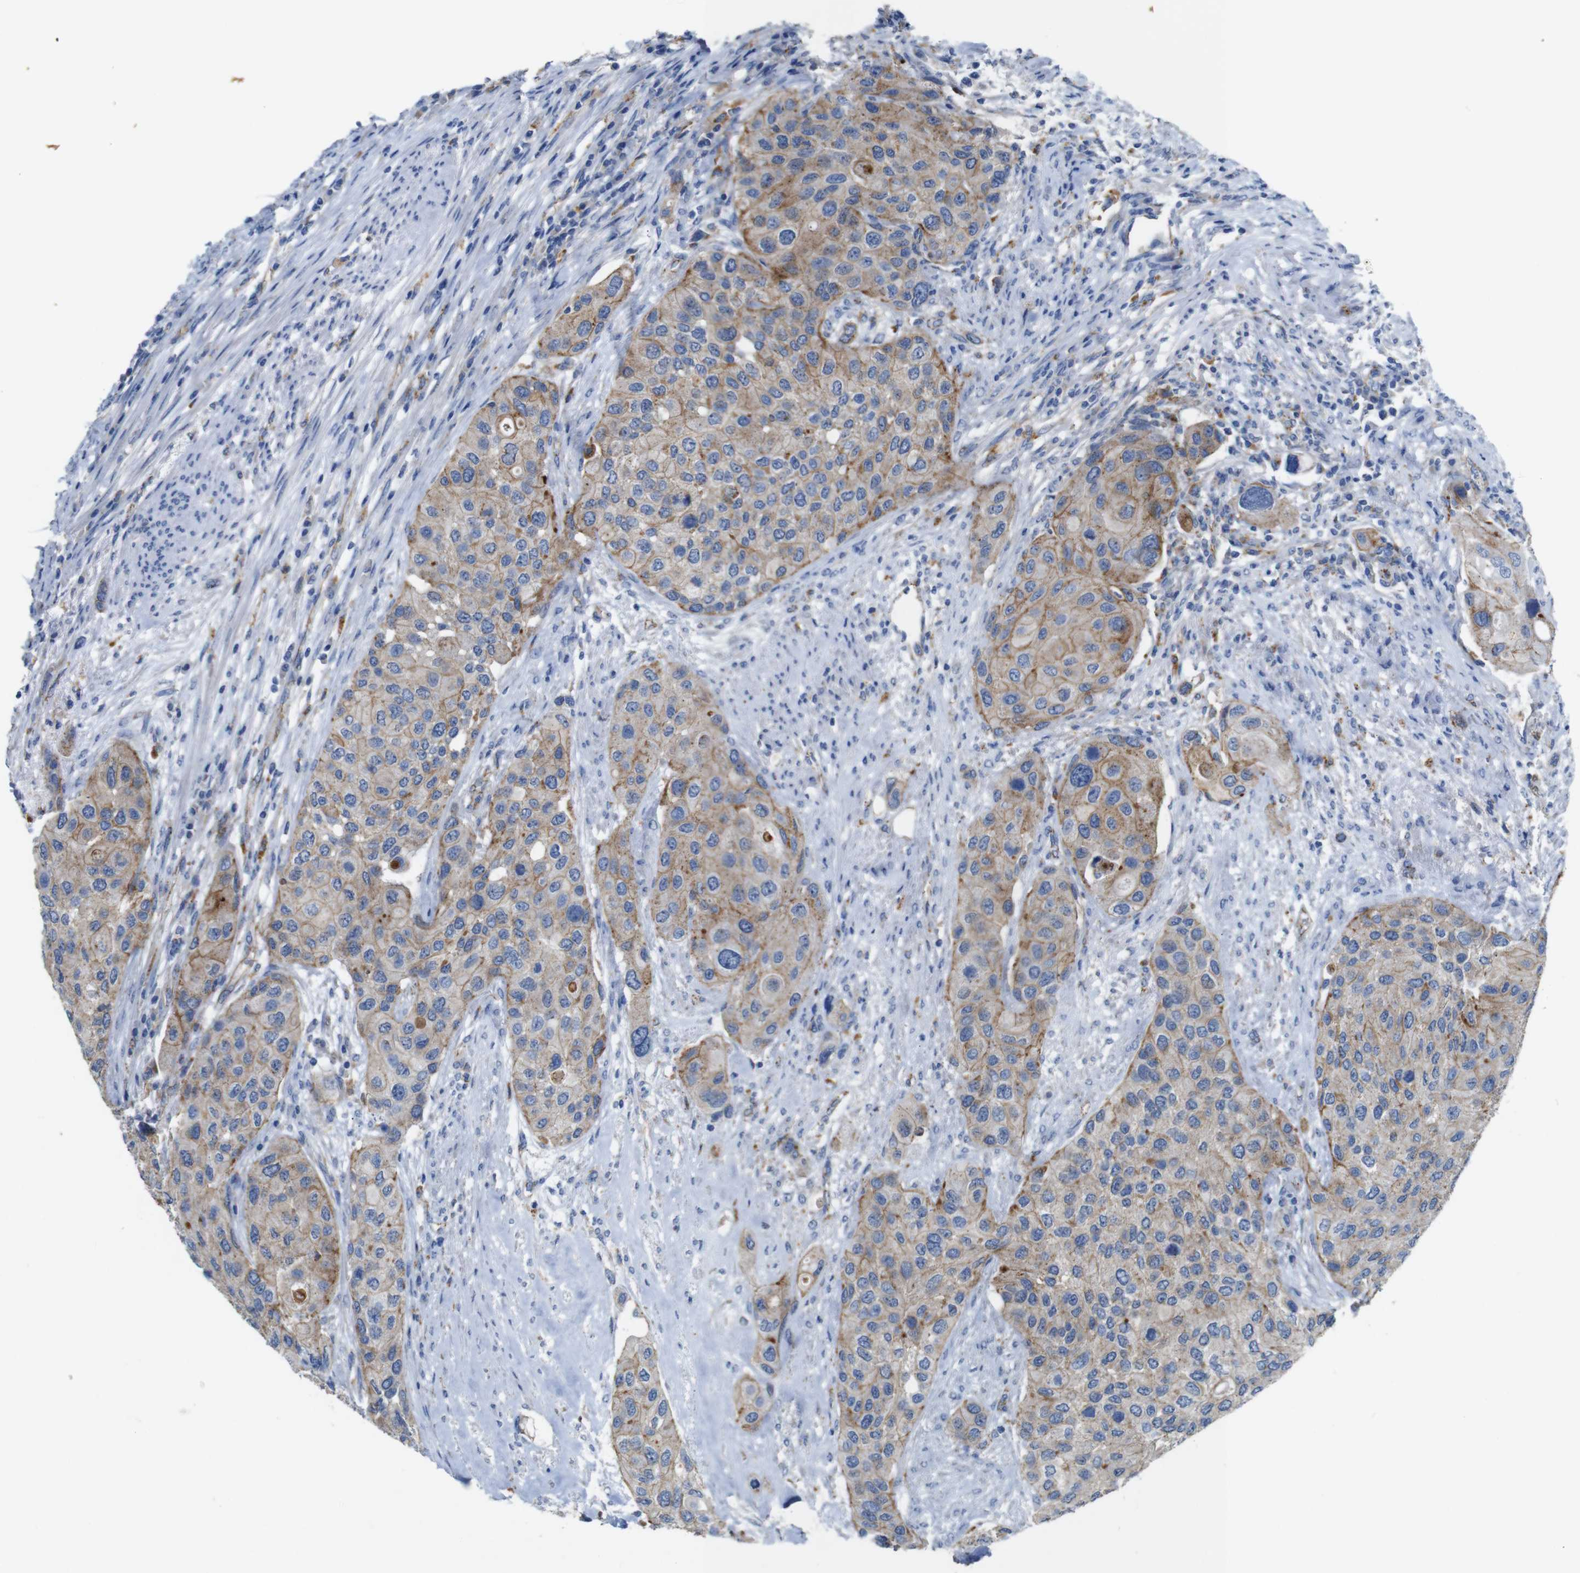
{"staining": {"intensity": "moderate", "quantity": "25%-75%", "location": "cytoplasmic/membranous"}, "tissue": "urothelial cancer", "cell_type": "Tumor cells", "image_type": "cancer", "snomed": [{"axis": "morphology", "description": "Urothelial carcinoma, High grade"}, {"axis": "topography", "description": "Urinary bladder"}], "caption": "IHC histopathology image of high-grade urothelial carcinoma stained for a protein (brown), which displays medium levels of moderate cytoplasmic/membranous expression in approximately 25%-75% of tumor cells.", "gene": "NHLRC3", "patient": {"sex": "female", "age": 56}}